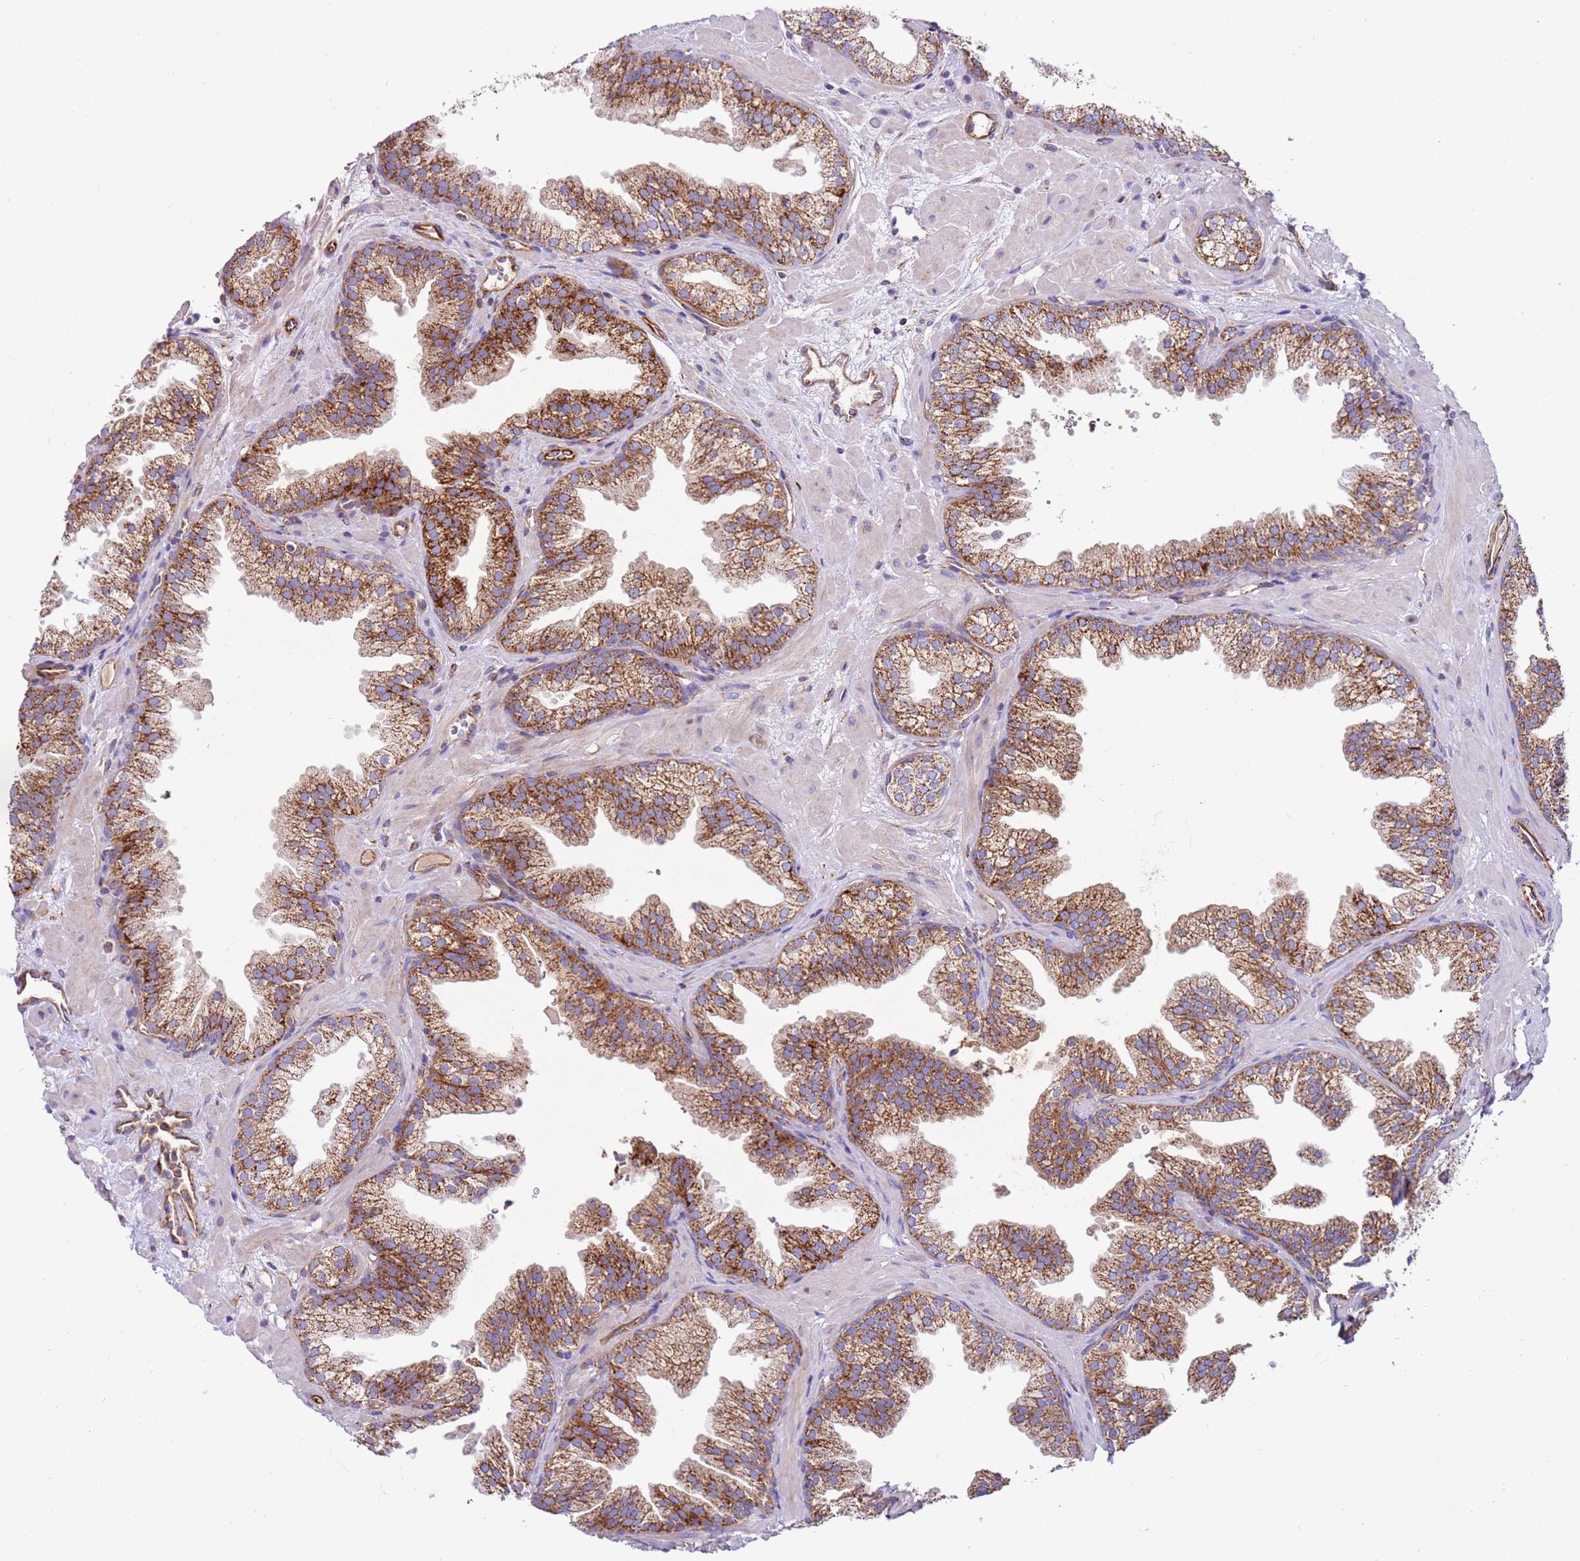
{"staining": {"intensity": "moderate", "quantity": ">75%", "location": "cytoplasmic/membranous"}, "tissue": "prostate", "cell_type": "Glandular cells", "image_type": "normal", "snomed": [{"axis": "morphology", "description": "Normal tissue, NOS"}, {"axis": "topography", "description": "Prostate"}], "caption": "This image displays unremarkable prostate stained with immunohistochemistry (IHC) to label a protein in brown. The cytoplasmic/membranous of glandular cells show moderate positivity for the protein. Nuclei are counter-stained blue.", "gene": "MRPL20", "patient": {"sex": "male", "age": 37}}